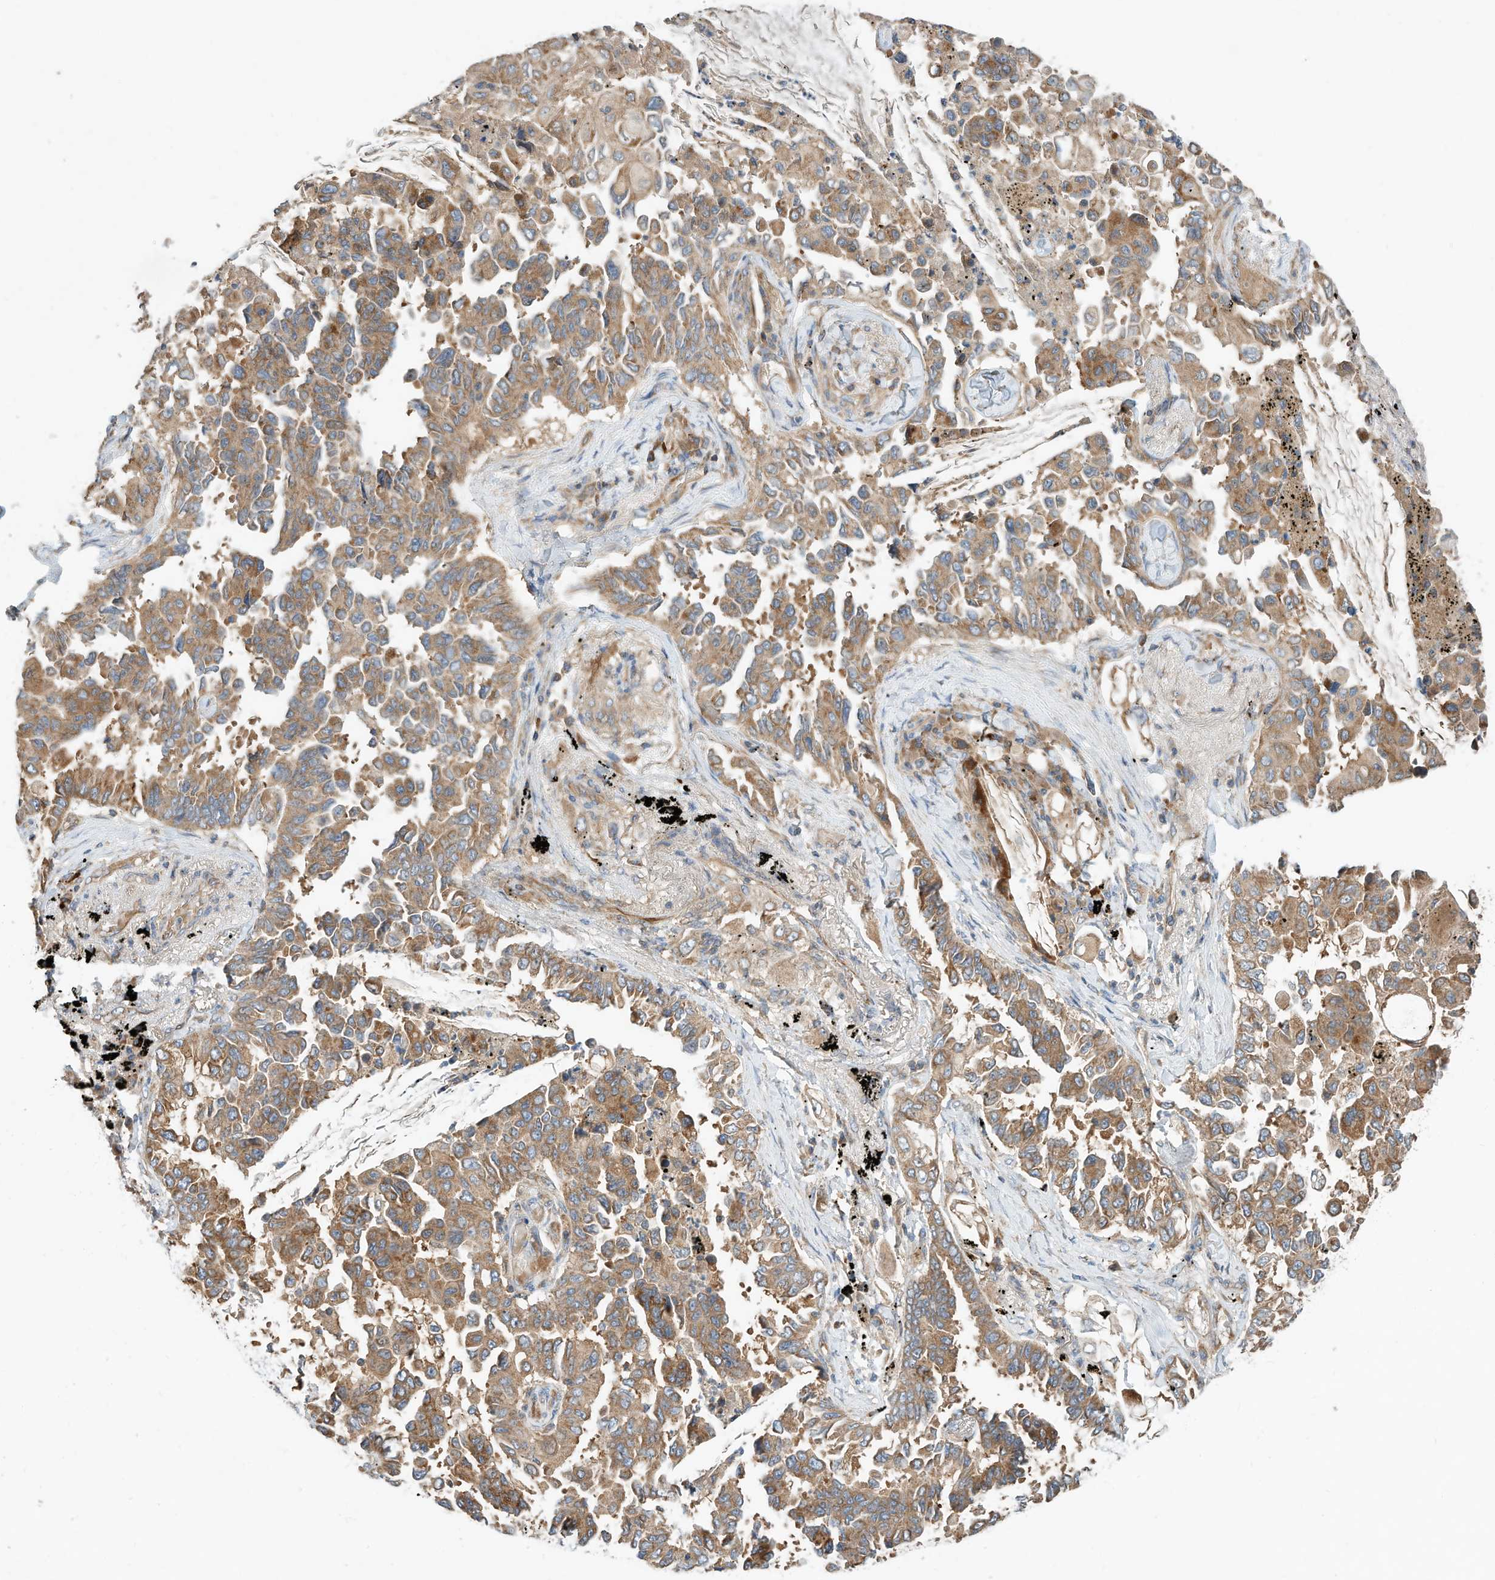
{"staining": {"intensity": "moderate", "quantity": ">75%", "location": "cytoplasmic/membranous"}, "tissue": "lung cancer", "cell_type": "Tumor cells", "image_type": "cancer", "snomed": [{"axis": "morphology", "description": "Adenocarcinoma, NOS"}, {"axis": "topography", "description": "Lung"}], "caption": "Lung cancer (adenocarcinoma) stained with immunohistochemistry (IHC) reveals moderate cytoplasmic/membranous expression in about >75% of tumor cells. (DAB IHC with brightfield microscopy, high magnification).", "gene": "CPAMD8", "patient": {"sex": "female", "age": 67}}